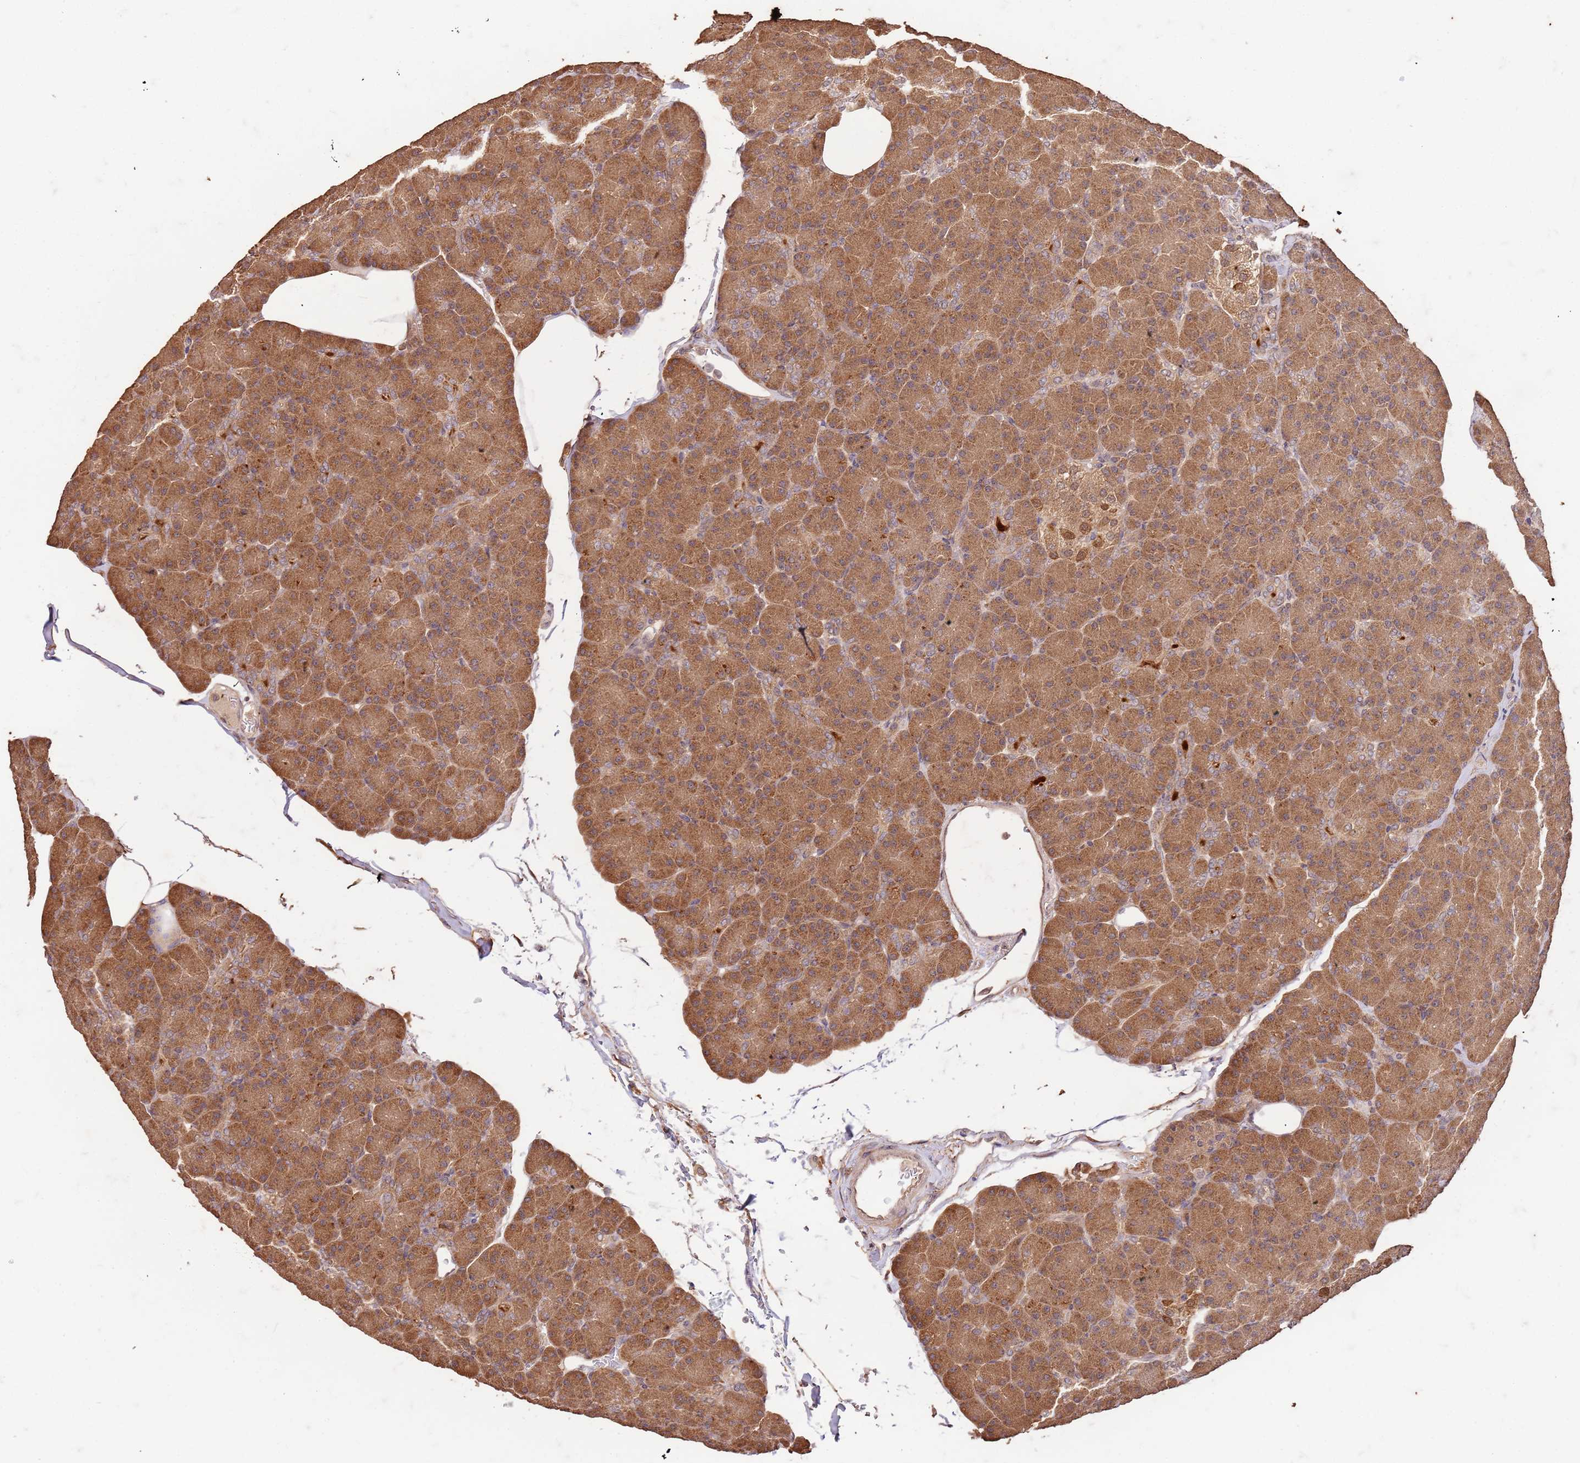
{"staining": {"intensity": "moderate", "quantity": ">75%", "location": "cytoplasmic/membranous"}, "tissue": "pancreas", "cell_type": "Exocrine glandular cells", "image_type": "normal", "snomed": [{"axis": "morphology", "description": "Normal tissue, NOS"}, {"axis": "topography", "description": "Pancreas"}], "caption": "High-power microscopy captured an IHC histopathology image of unremarkable pancreas, revealing moderate cytoplasmic/membranous staining in about >75% of exocrine glandular cells.", "gene": "UBE3A", "patient": {"sex": "female", "age": 43}}